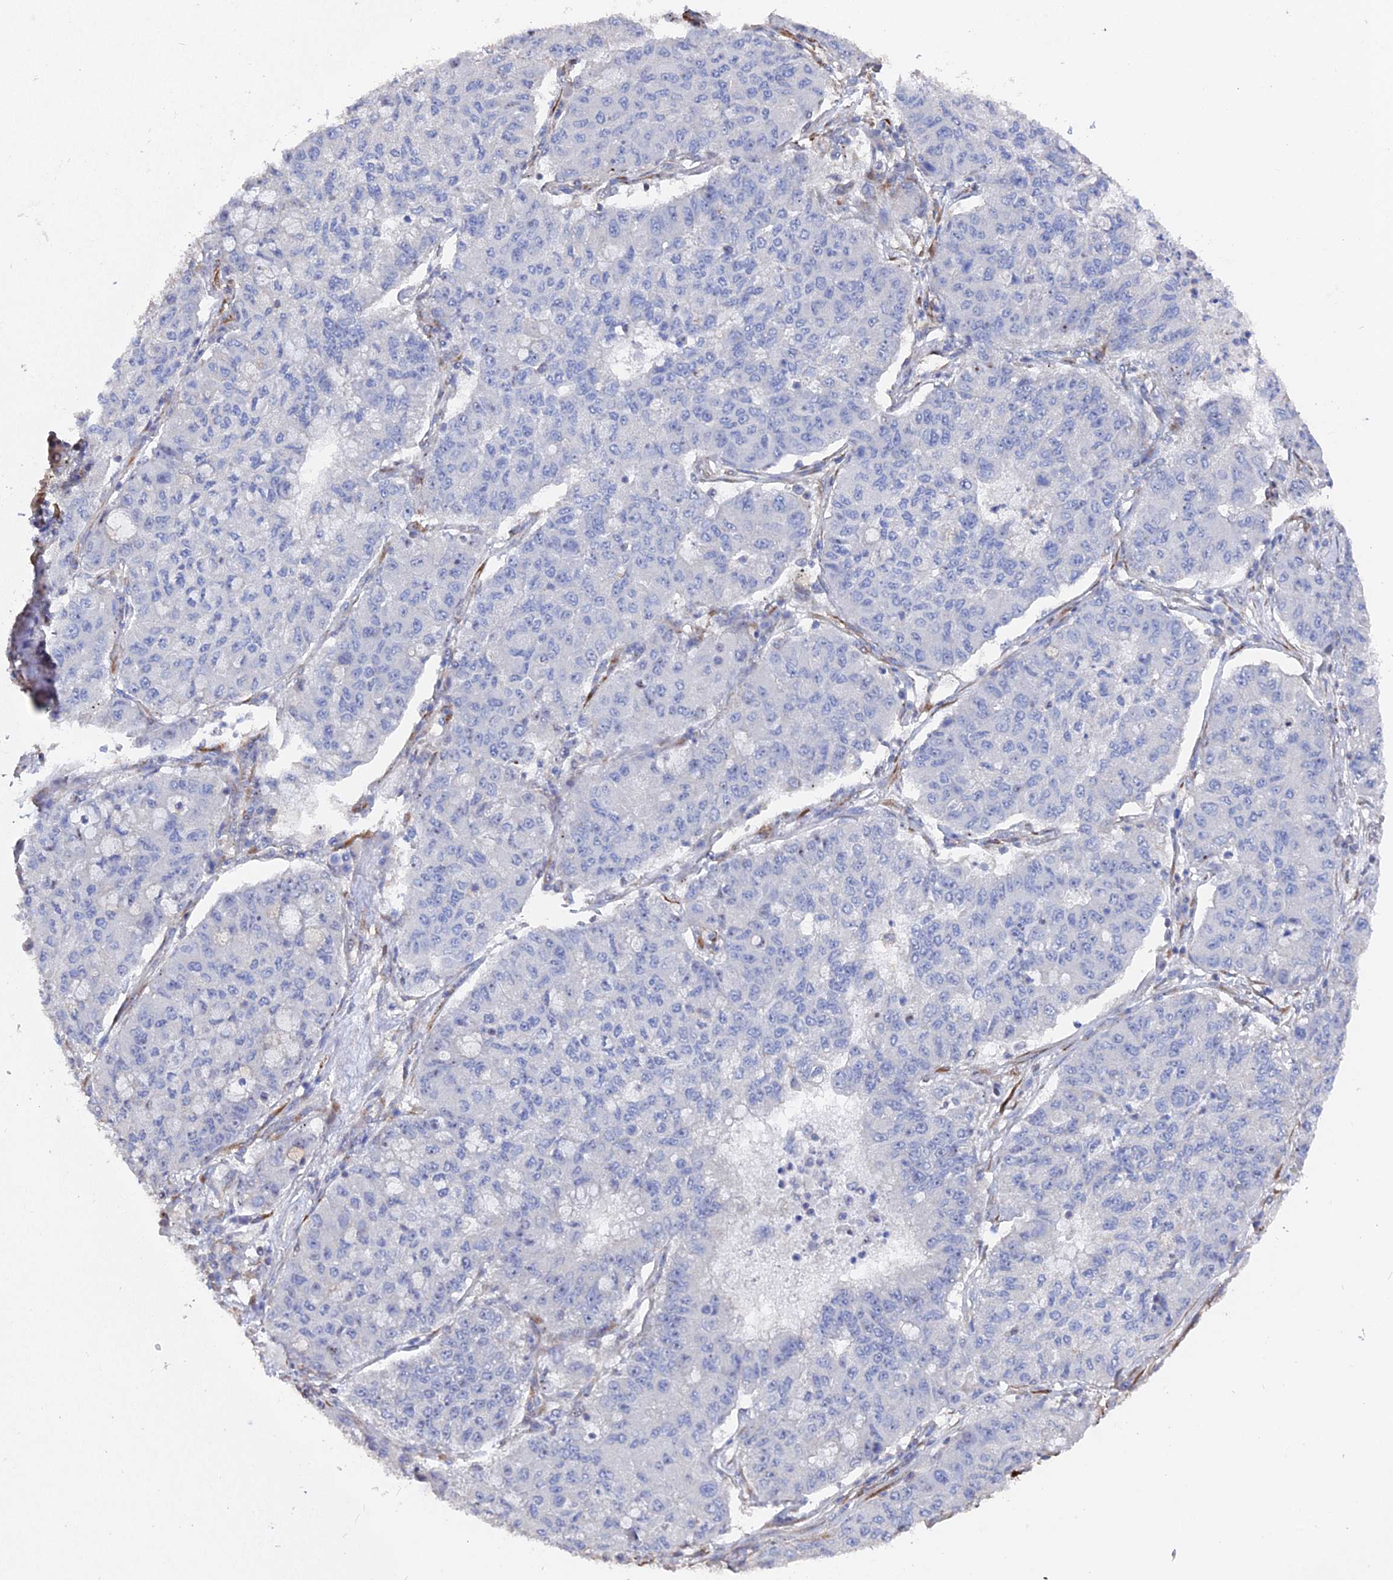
{"staining": {"intensity": "negative", "quantity": "none", "location": "none"}, "tissue": "lung cancer", "cell_type": "Tumor cells", "image_type": "cancer", "snomed": [{"axis": "morphology", "description": "Squamous cell carcinoma, NOS"}, {"axis": "topography", "description": "Lung"}], "caption": "Immunohistochemical staining of lung squamous cell carcinoma exhibits no significant staining in tumor cells.", "gene": "SEMG2", "patient": {"sex": "male", "age": 74}}